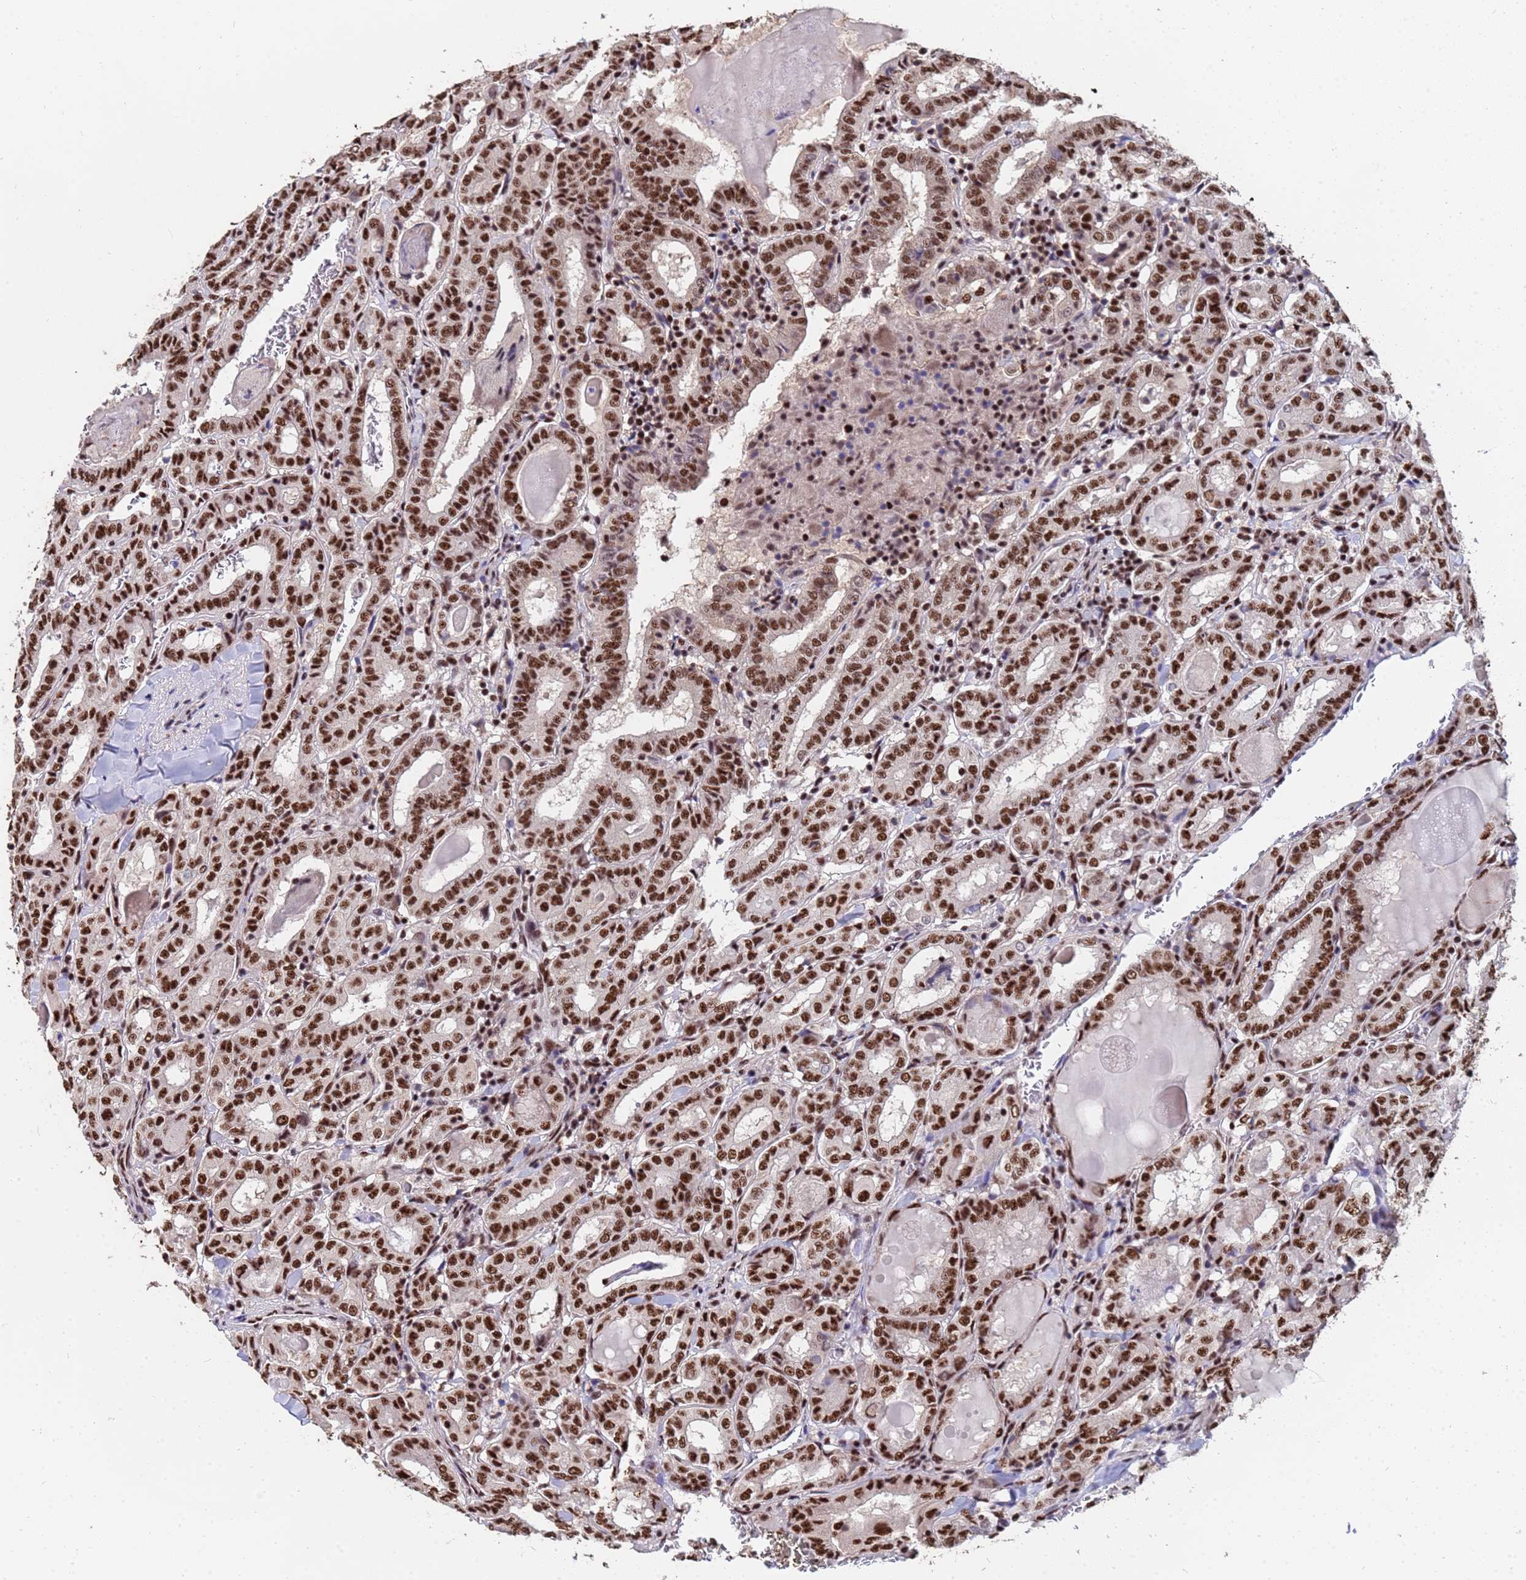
{"staining": {"intensity": "strong", "quantity": ">75%", "location": "nuclear"}, "tissue": "thyroid cancer", "cell_type": "Tumor cells", "image_type": "cancer", "snomed": [{"axis": "morphology", "description": "Papillary adenocarcinoma, NOS"}, {"axis": "topography", "description": "Thyroid gland"}], "caption": "This micrograph displays immunohistochemistry staining of human thyroid cancer, with high strong nuclear positivity in approximately >75% of tumor cells.", "gene": "SF3B2", "patient": {"sex": "female", "age": 72}}